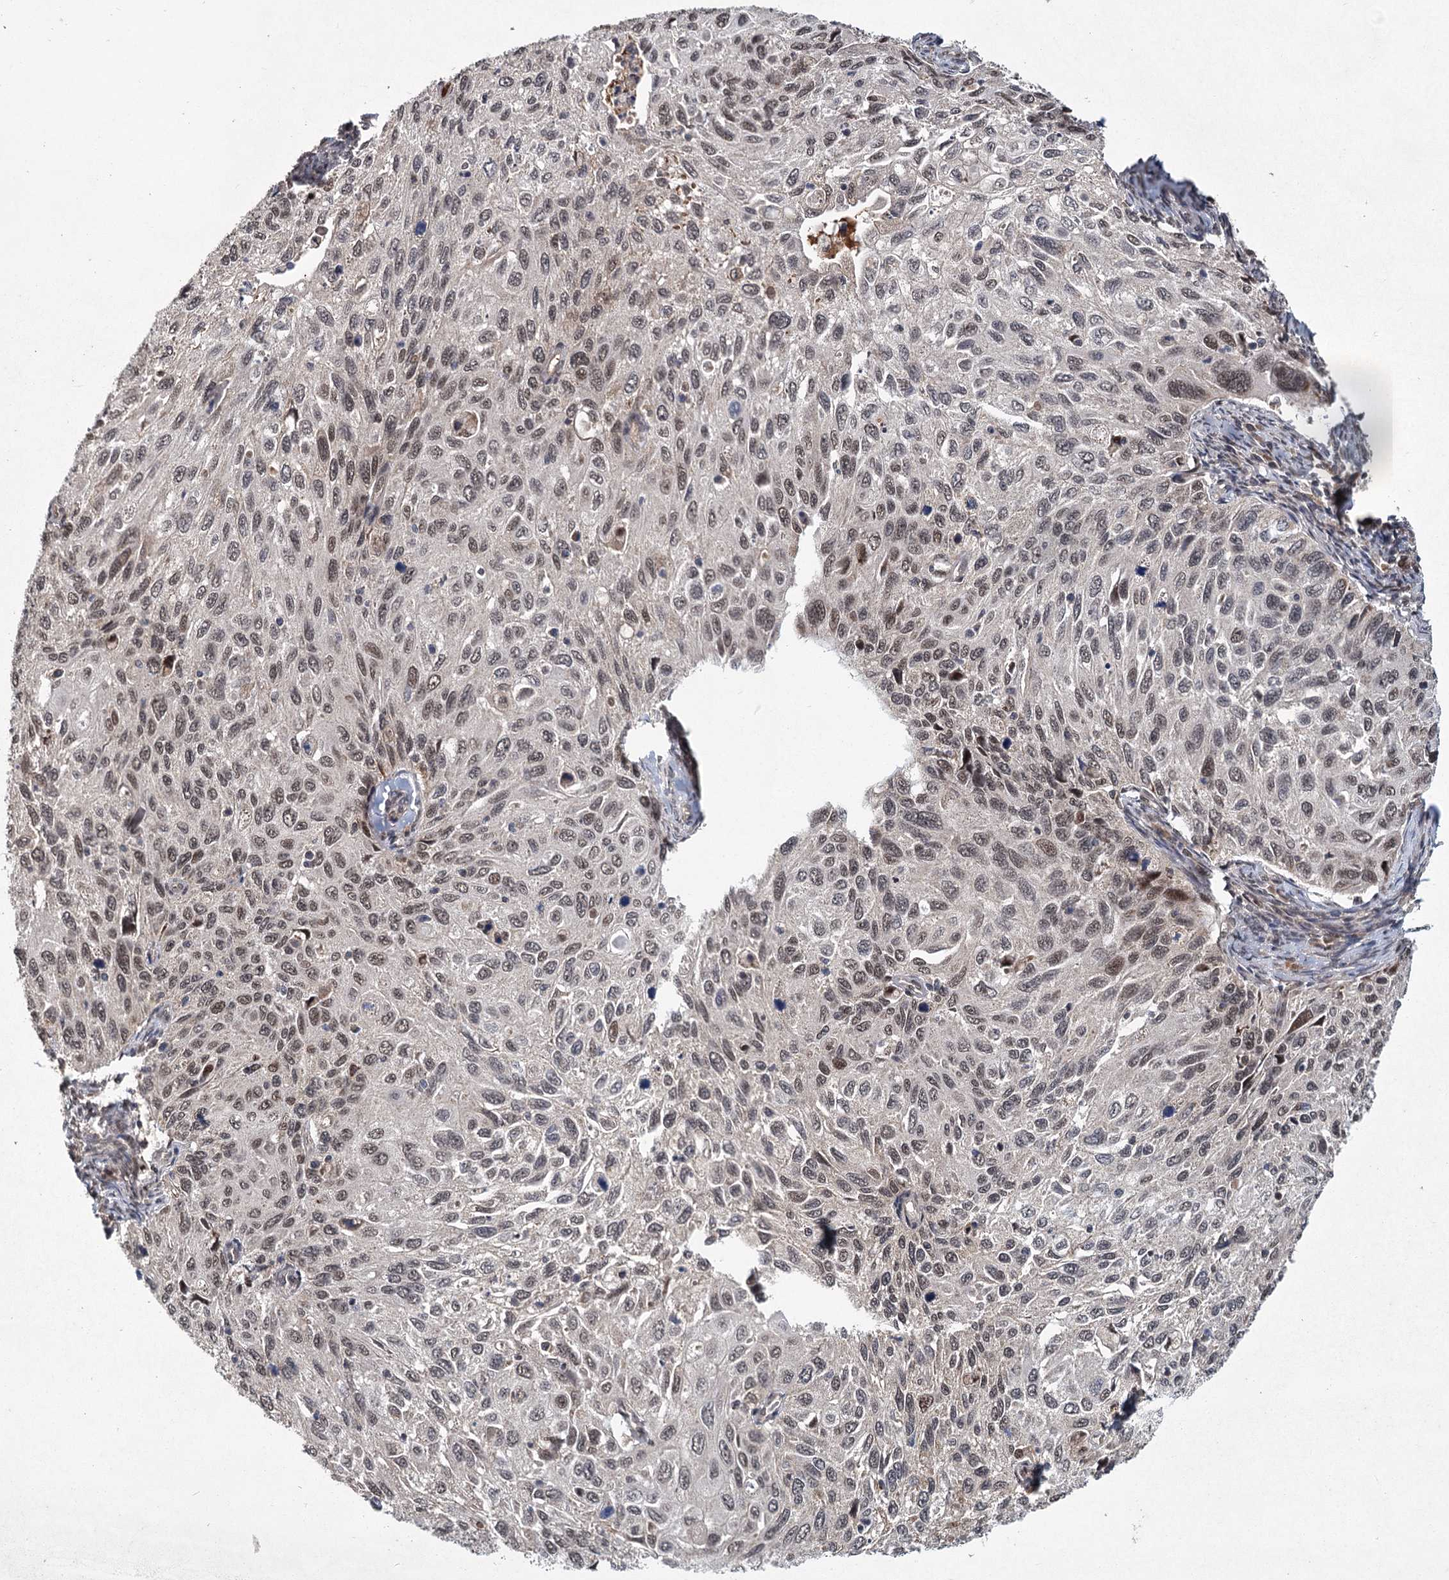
{"staining": {"intensity": "weak", "quantity": "25%-75%", "location": "nuclear"}, "tissue": "cervical cancer", "cell_type": "Tumor cells", "image_type": "cancer", "snomed": [{"axis": "morphology", "description": "Squamous cell carcinoma, NOS"}, {"axis": "topography", "description": "Cervix"}], "caption": "Tumor cells exhibit weak nuclear expression in about 25%-75% of cells in cervical cancer. The protein of interest is stained brown, and the nuclei are stained in blue (DAB (3,3'-diaminobenzidine) IHC with brightfield microscopy, high magnification).", "gene": "MYG1", "patient": {"sex": "female", "age": 70}}